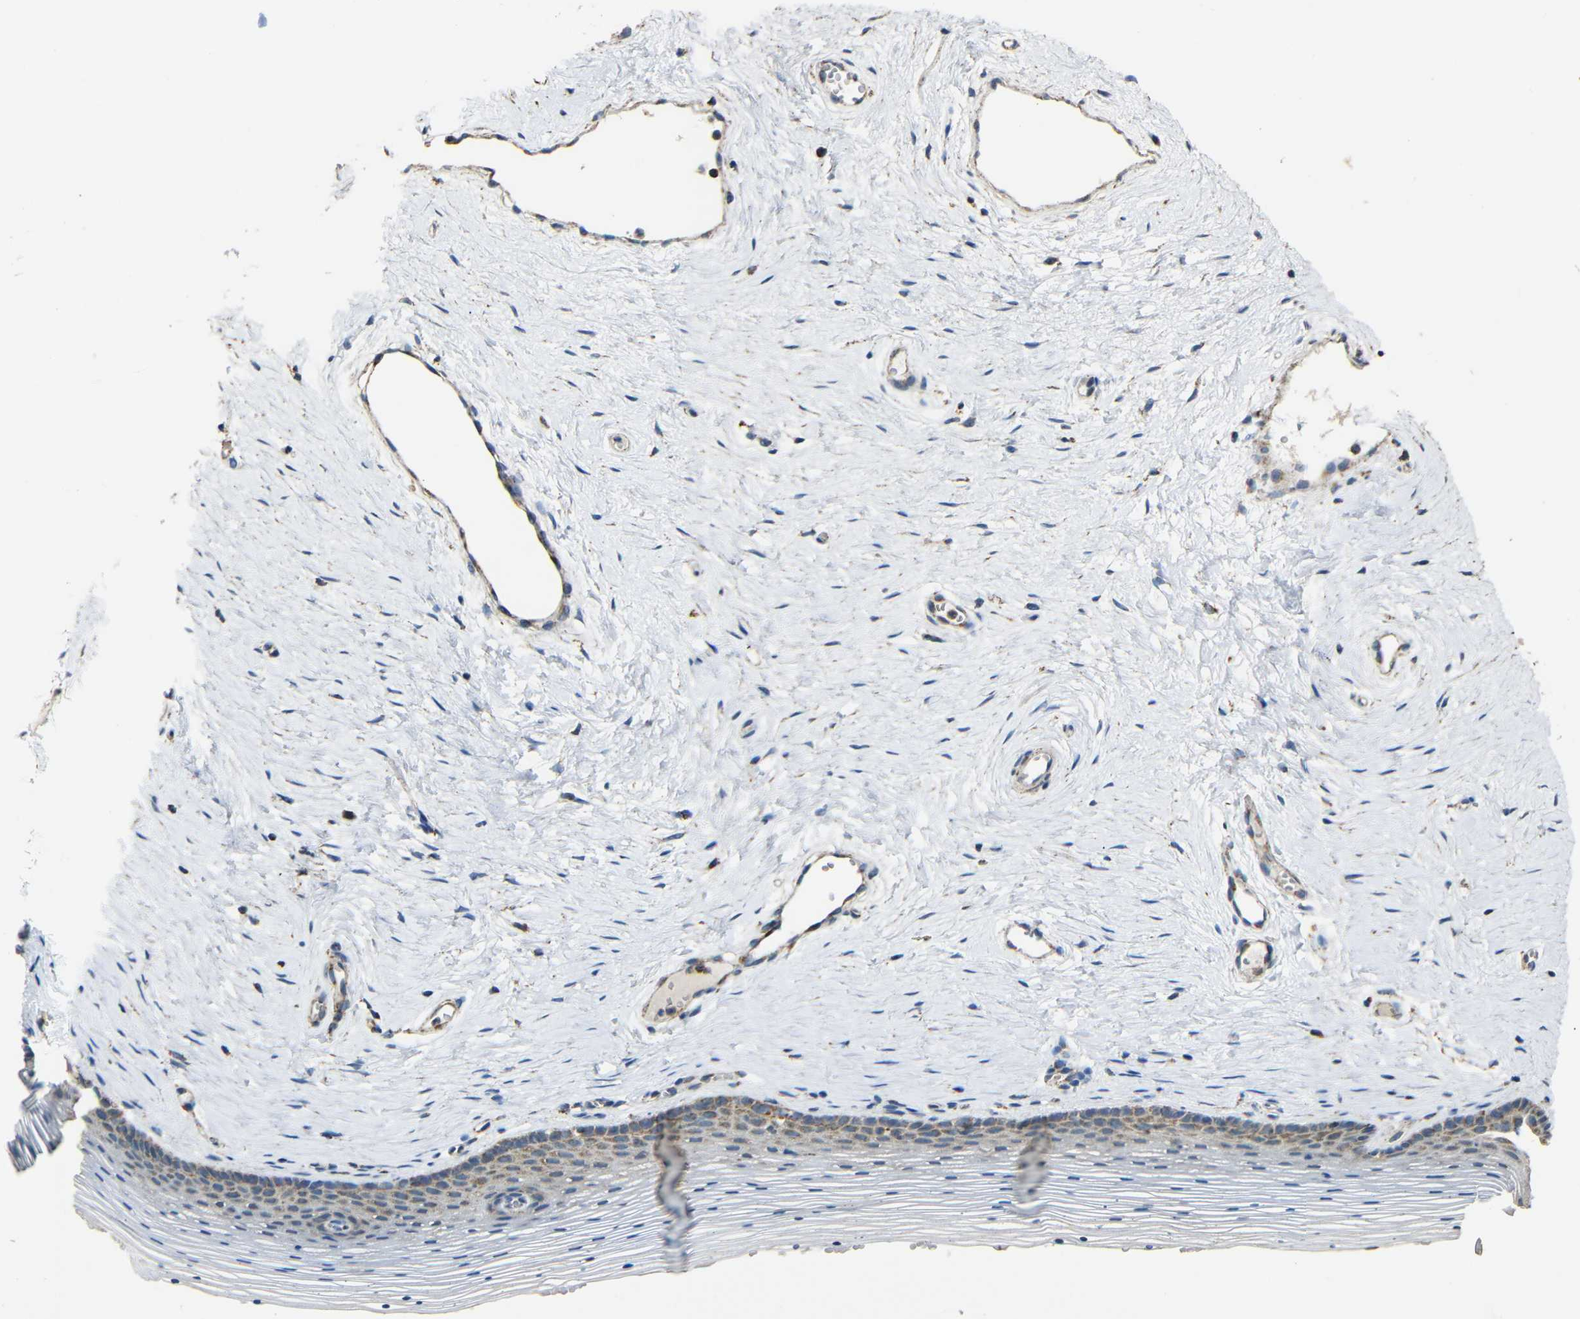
{"staining": {"intensity": "moderate", "quantity": "25%-75%", "location": "cytoplasmic/membranous"}, "tissue": "vagina", "cell_type": "Squamous epithelial cells", "image_type": "normal", "snomed": [{"axis": "morphology", "description": "Normal tissue, NOS"}, {"axis": "topography", "description": "Vagina"}], "caption": "Squamous epithelial cells demonstrate medium levels of moderate cytoplasmic/membranous expression in approximately 25%-75% of cells in unremarkable human vagina.", "gene": "NR3C2", "patient": {"sex": "female", "age": 32}}